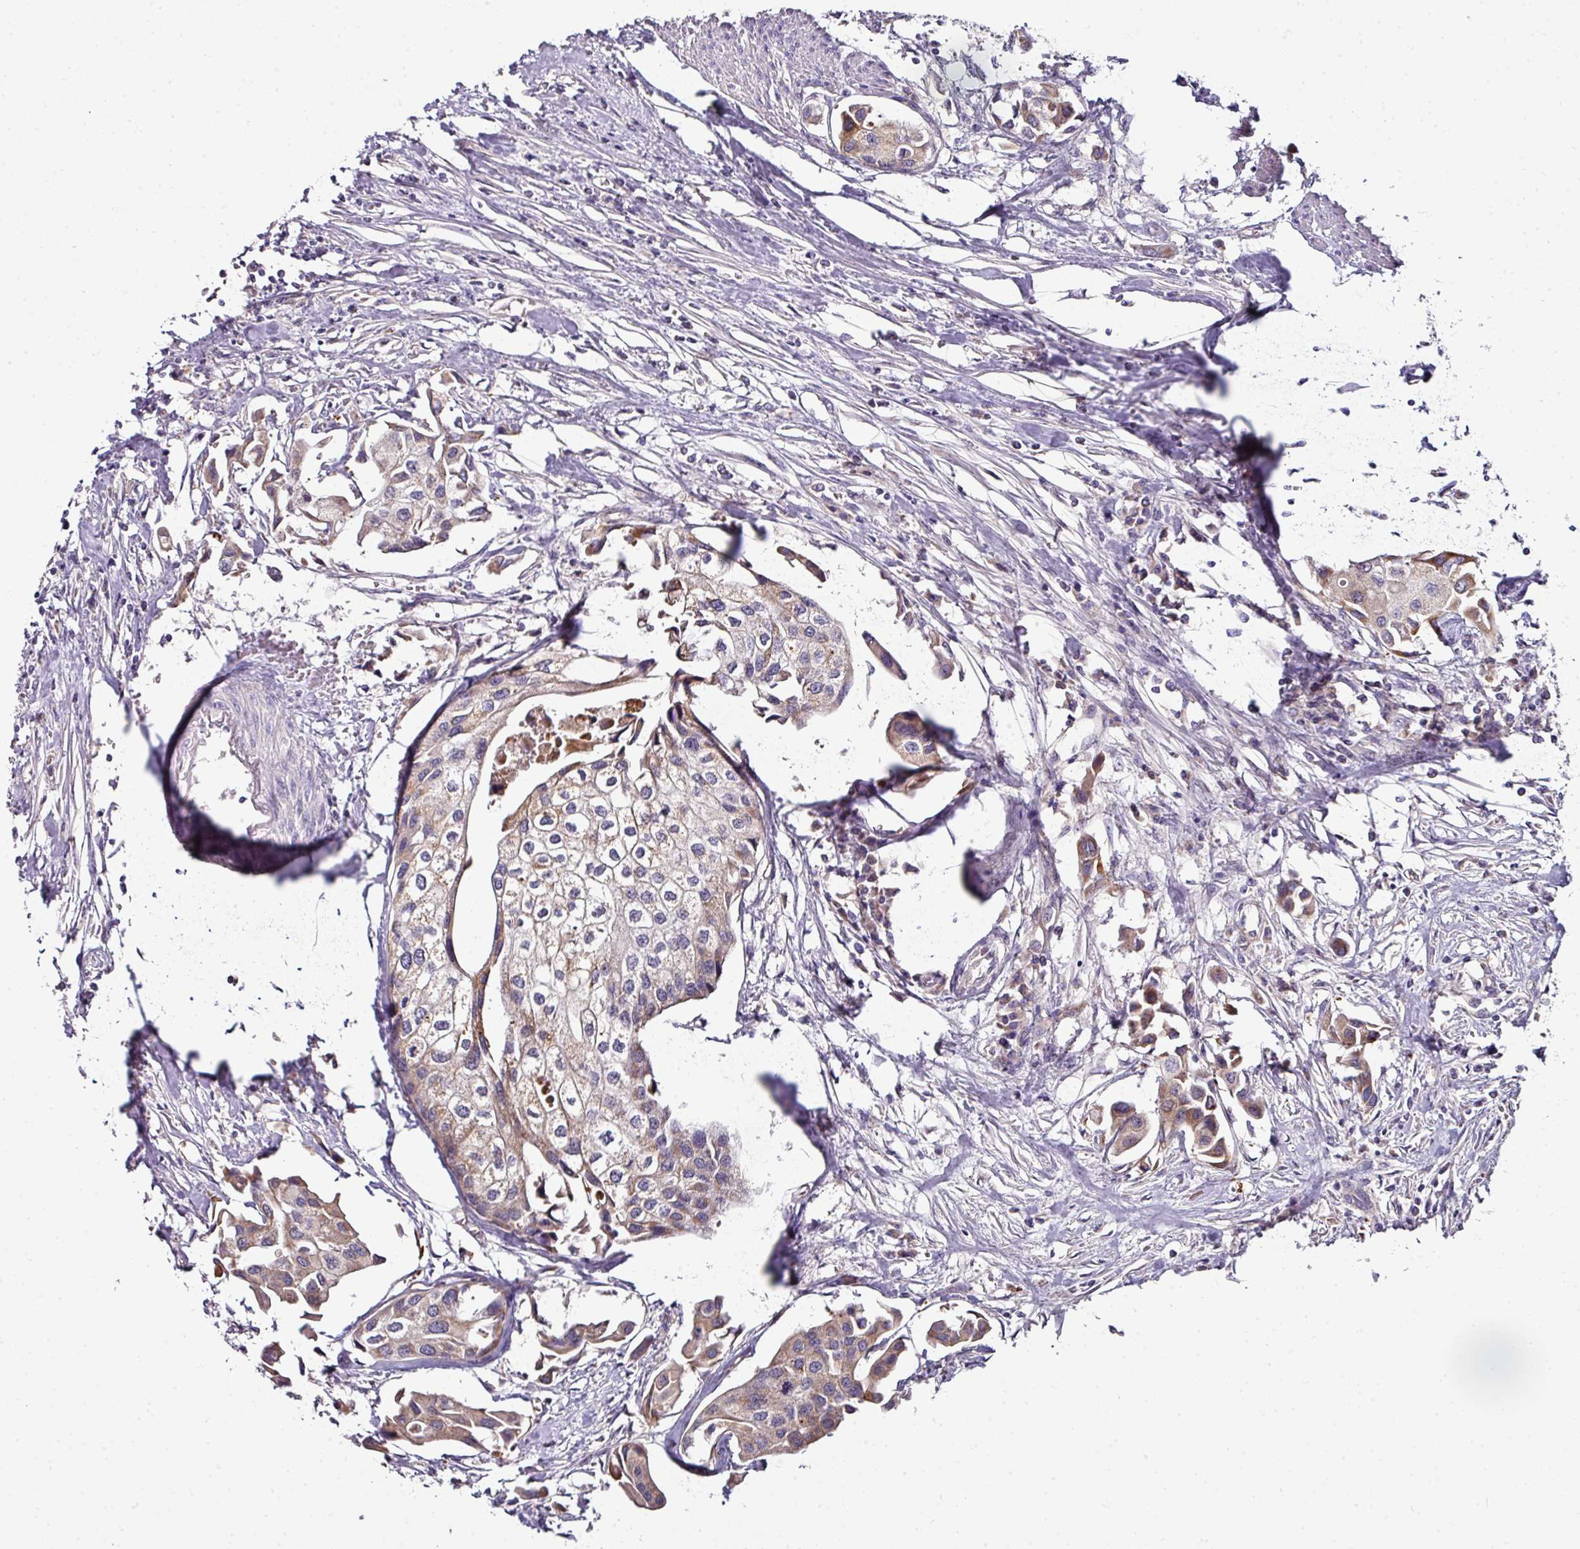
{"staining": {"intensity": "weak", "quantity": ">75%", "location": "cytoplasmic/membranous"}, "tissue": "urothelial cancer", "cell_type": "Tumor cells", "image_type": "cancer", "snomed": [{"axis": "morphology", "description": "Urothelial carcinoma, High grade"}, {"axis": "topography", "description": "Urinary bladder"}], "caption": "Human high-grade urothelial carcinoma stained with a protein marker displays weak staining in tumor cells.", "gene": "NAPSA", "patient": {"sex": "male", "age": 64}}